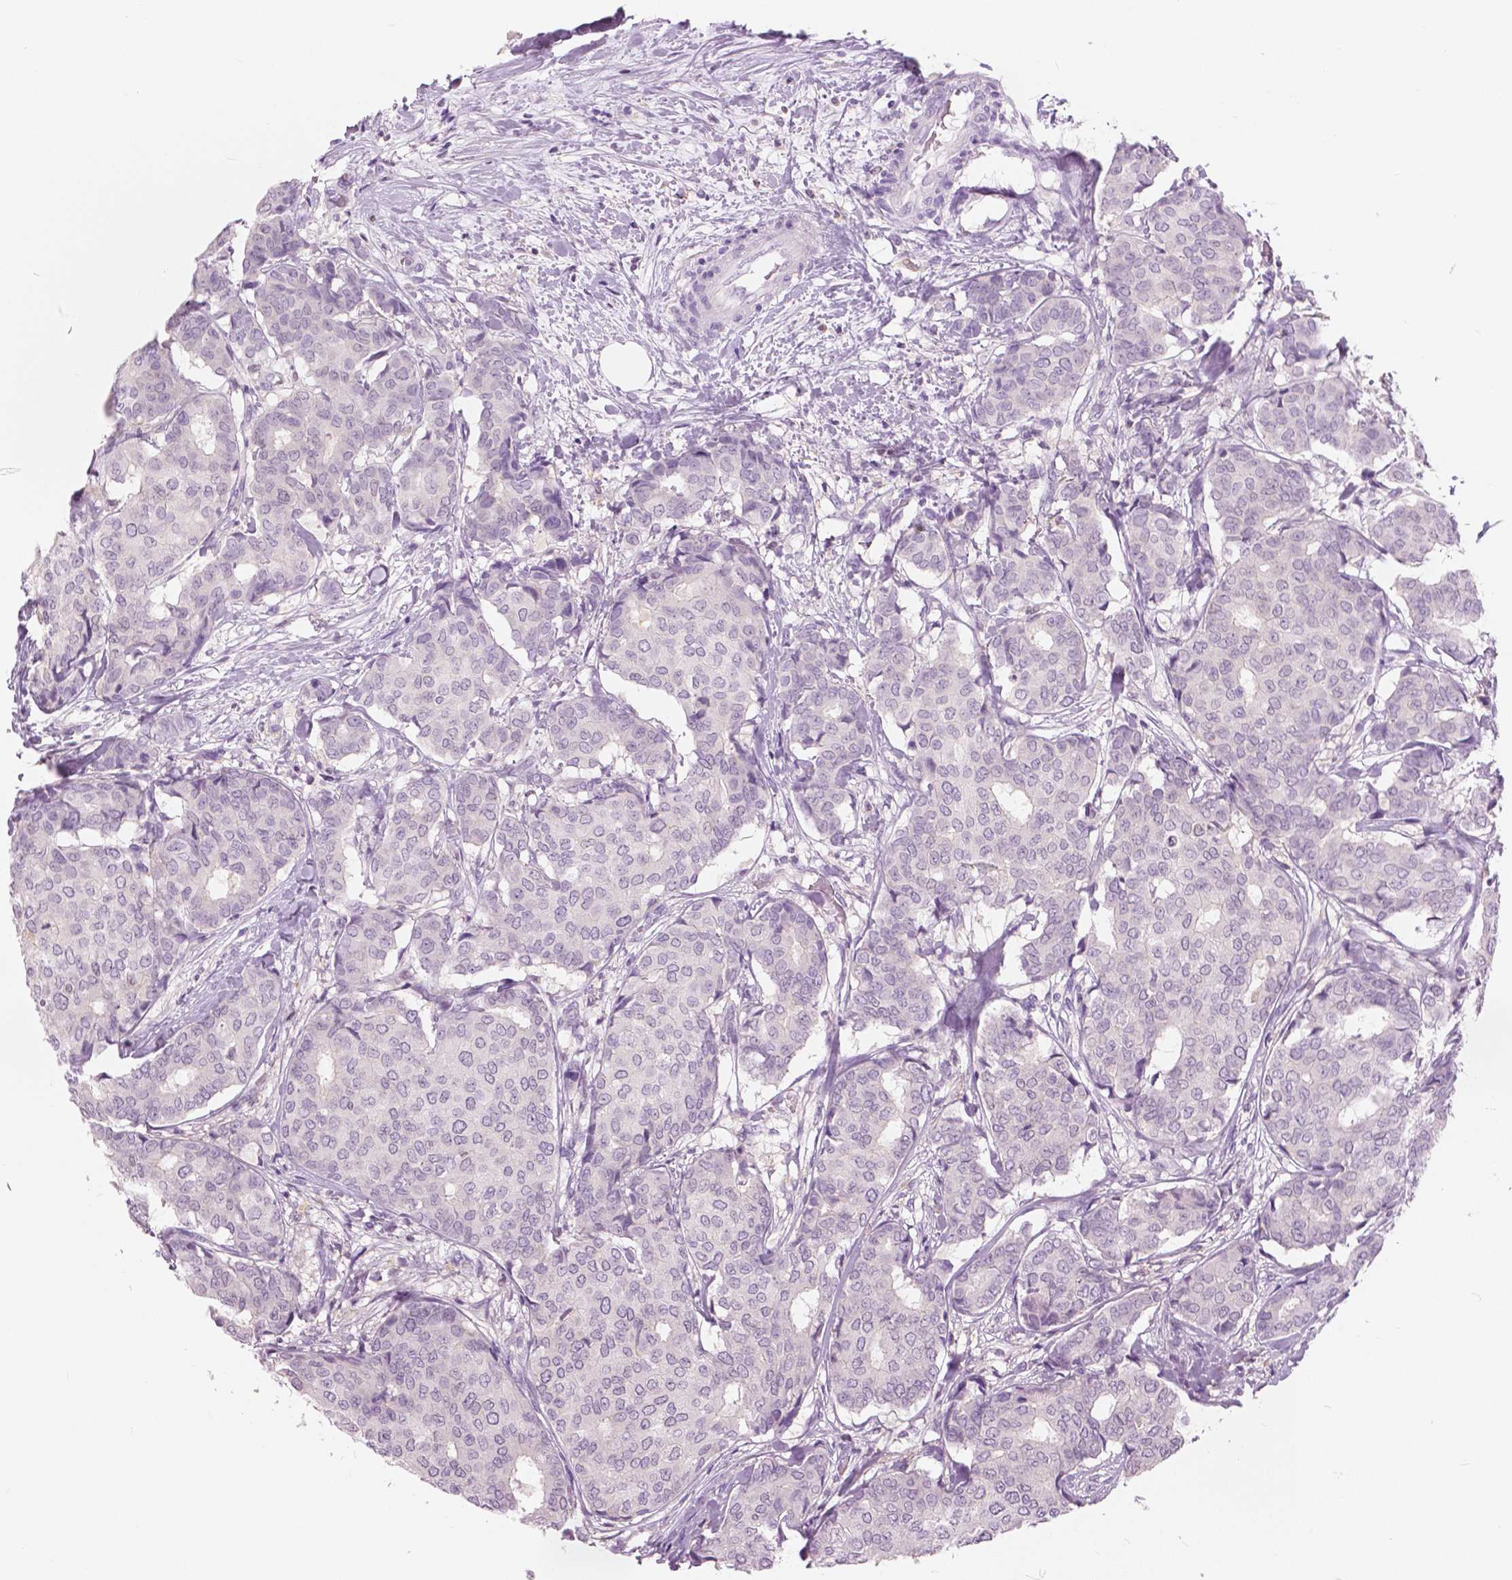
{"staining": {"intensity": "negative", "quantity": "none", "location": "none"}, "tissue": "breast cancer", "cell_type": "Tumor cells", "image_type": "cancer", "snomed": [{"axis": "morphology", "description": "Duct carcinoma"}, {"axis": "topography", "description": "Breast"}], "caption": "Breast intraductal carcinoma was stained to show a protein in brown. There is no significant positivity in tumor cells. (Immunohistochemistry, brightfield microscopy, high magnification).", "gene": "GALM", "patient": {"sex": "female", "age": 75}}